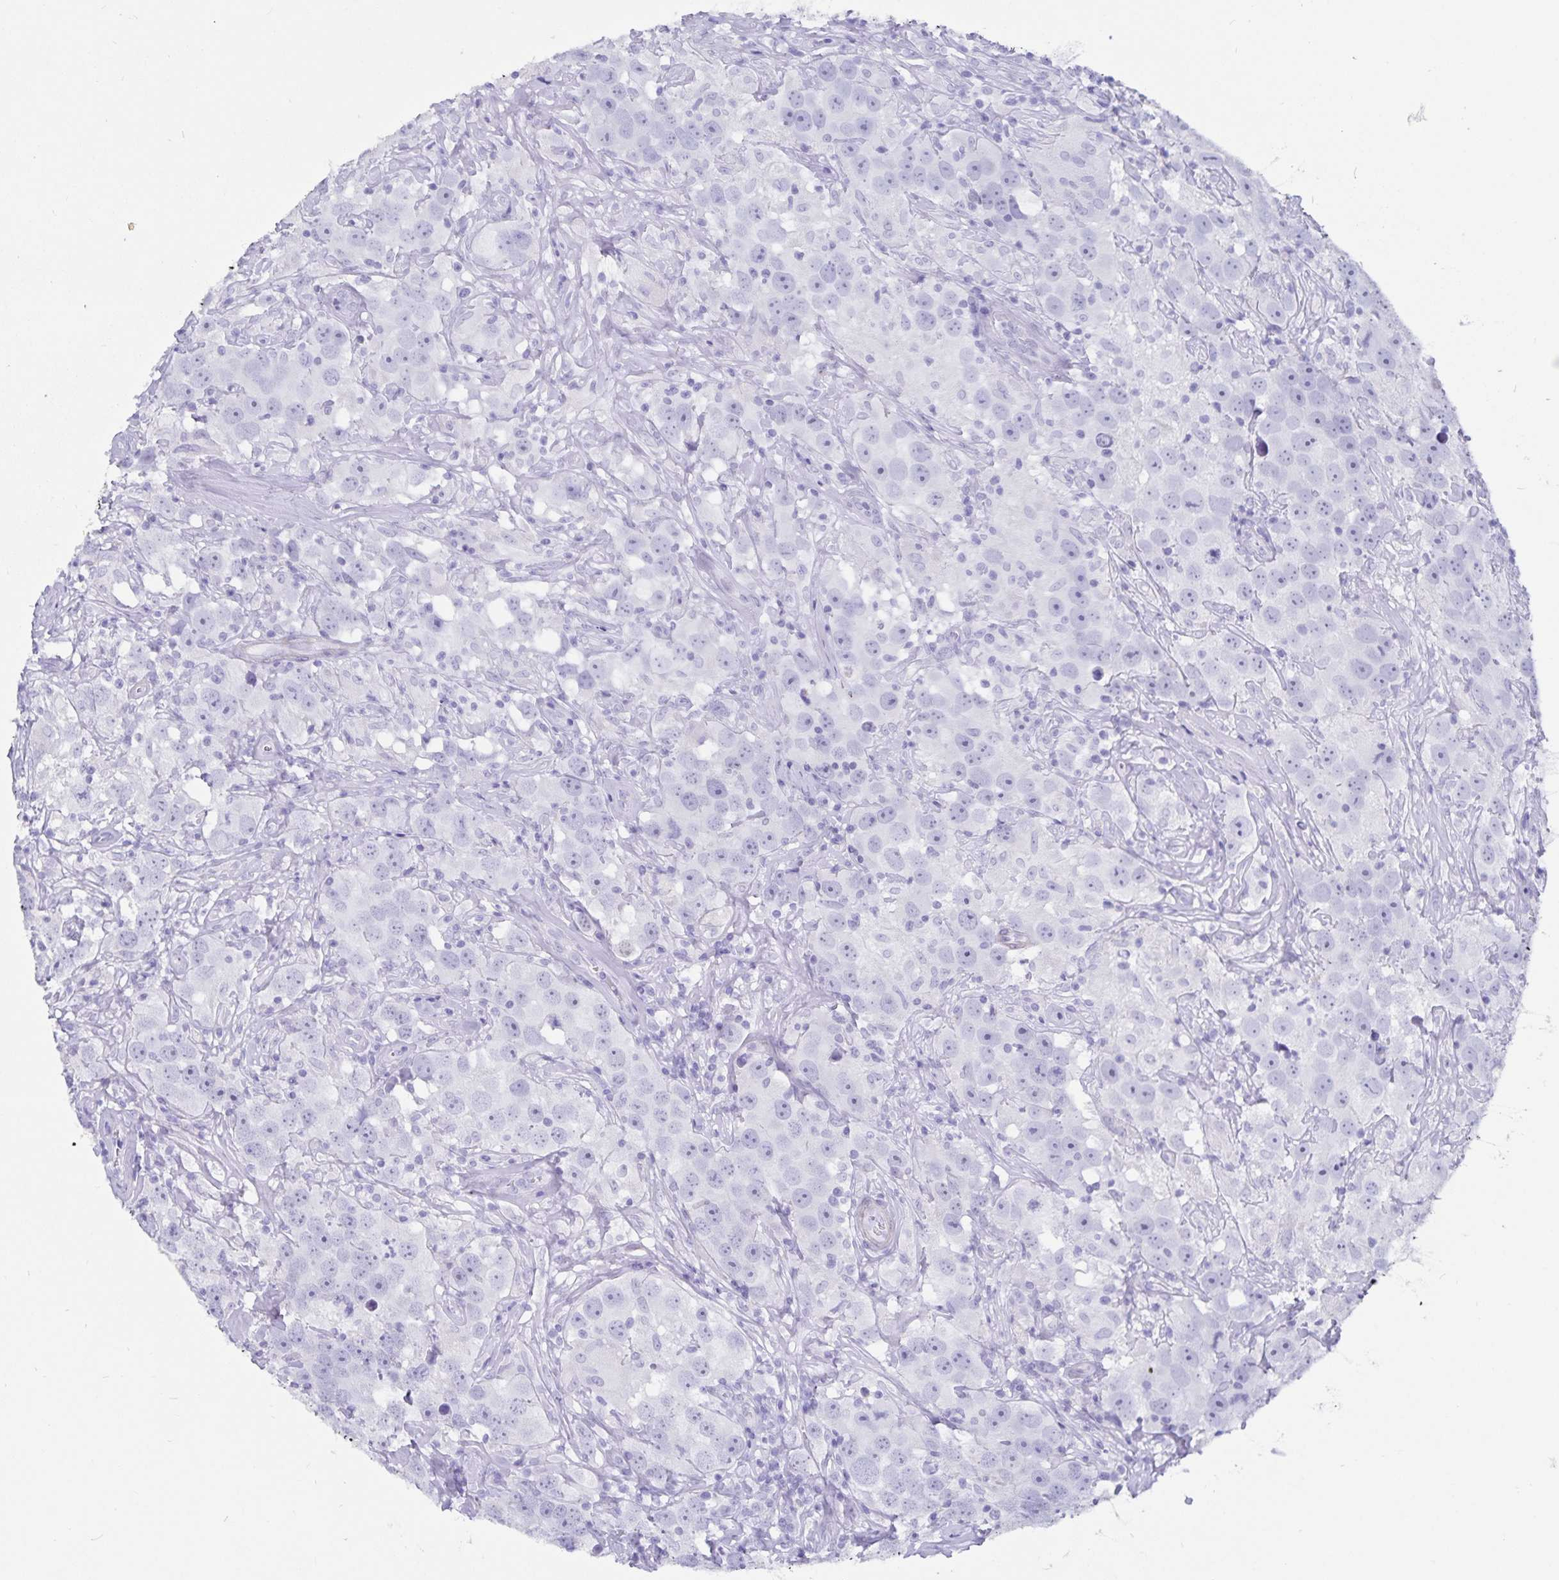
{"staining": {"intensity": "negative", "quantity": "none", "location": "none"}, "tissue": "testis cancer", "cell_type": "Tumor cells", "image_type": "cancer", "snomed": [{"axis": "morphology", "description": "Seminoma, NOS"}, {"axis": "topography", "description": "Testis"}], "caption": "A micrograph of human testis cancer (seminoma) is negative for staining in tumor cells.", "gene": "GPR137", "patient": {"sex": "male", "age": 49}}